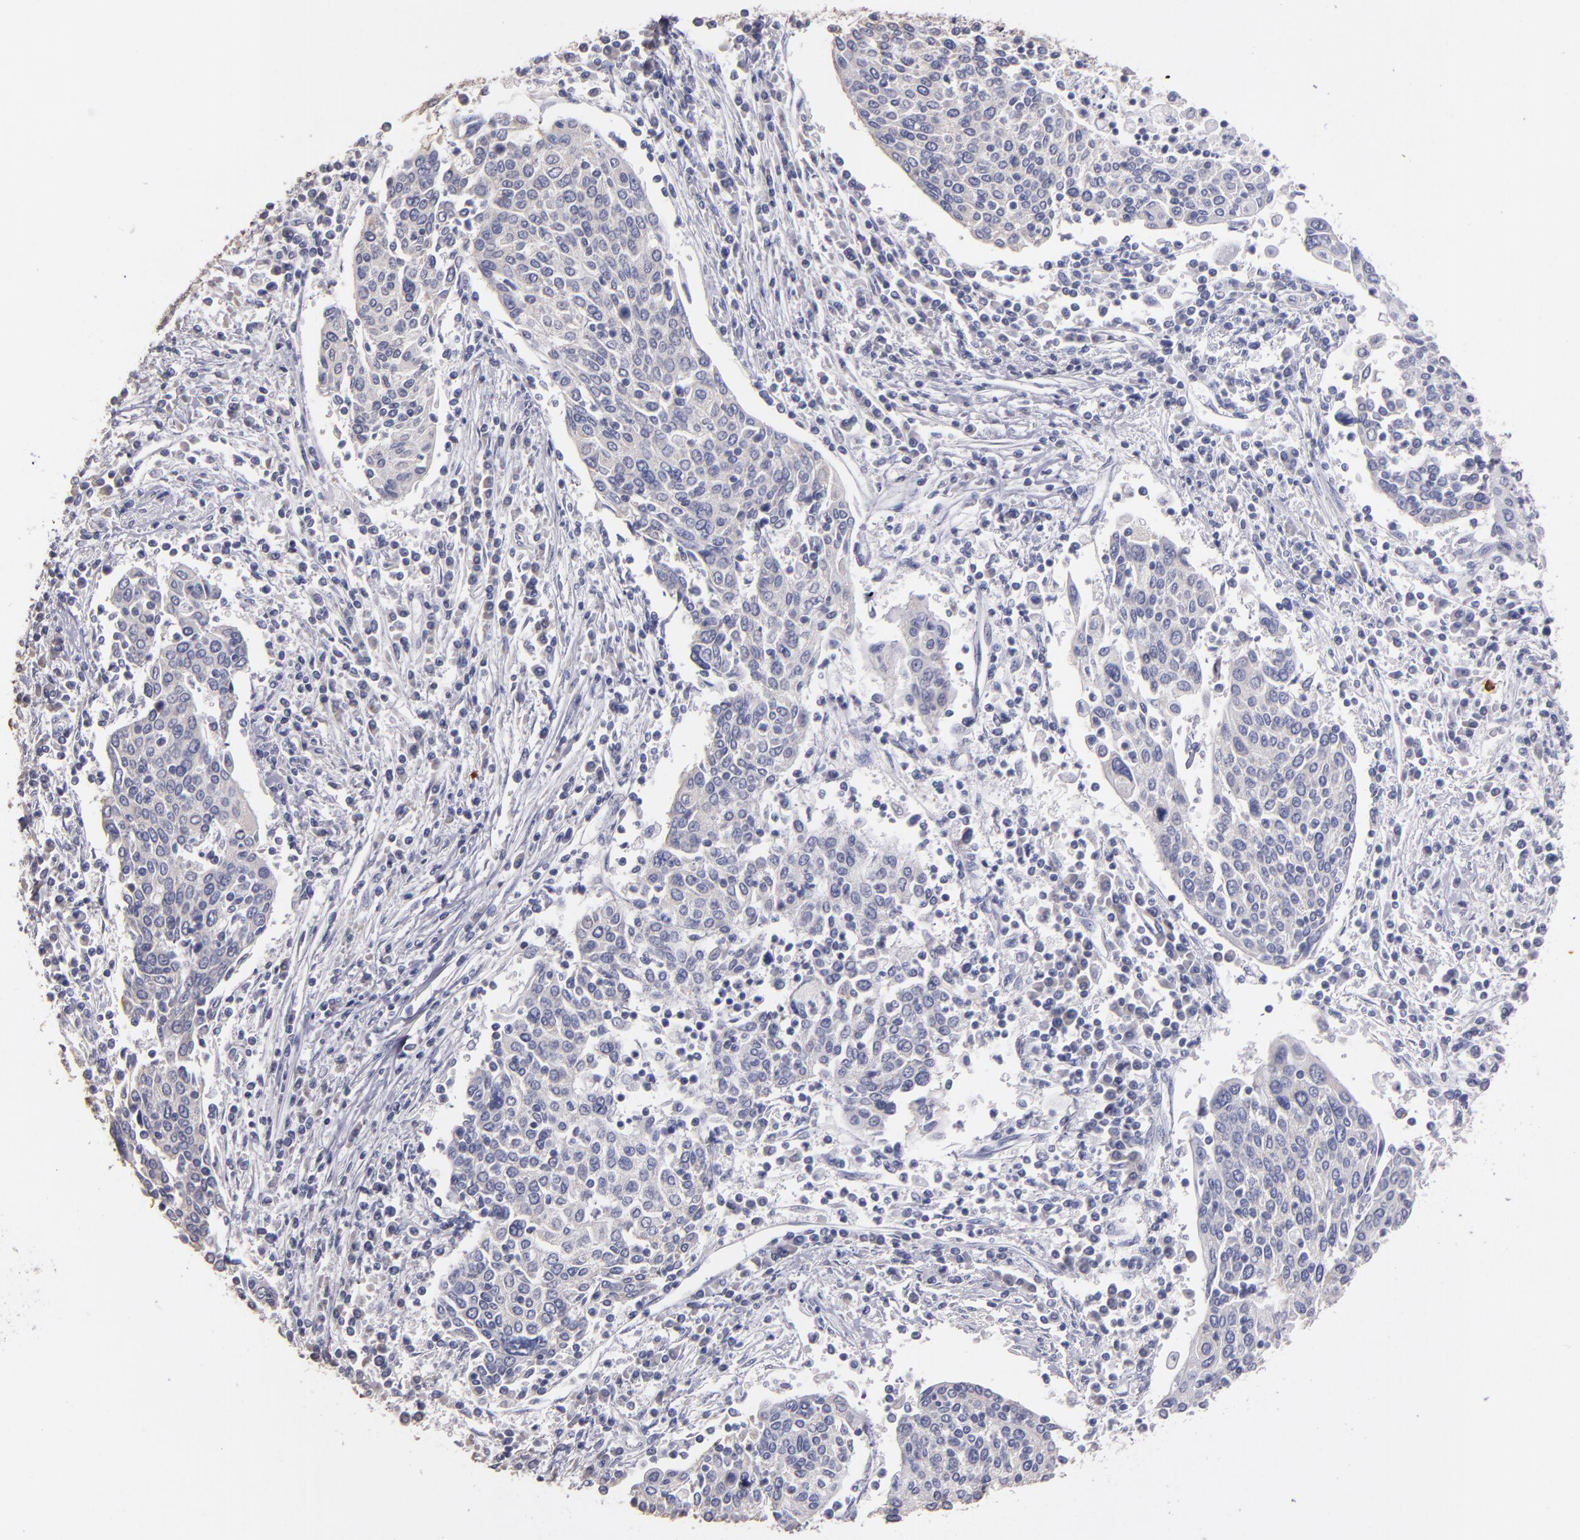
{"staining": {"intensity": "negative", "quantity": "none", "location": "none"}, "tissue": "cervical cancer", "cell_type": "Tumor cells", "image_type": "cancer", "snomed": [{"axis": "morphology", "description": "Squamous cell carcinoma, NOS"}, {"axis": "topography", "description": "Cervix"}], "caption": "Cervical squamous cell carcinoma stained for a protein using immunohistochemistry (IHC) reveals no staining tumor cells.", "gene": "CLTA", "patient": {"sex": "female", "age": 40}}